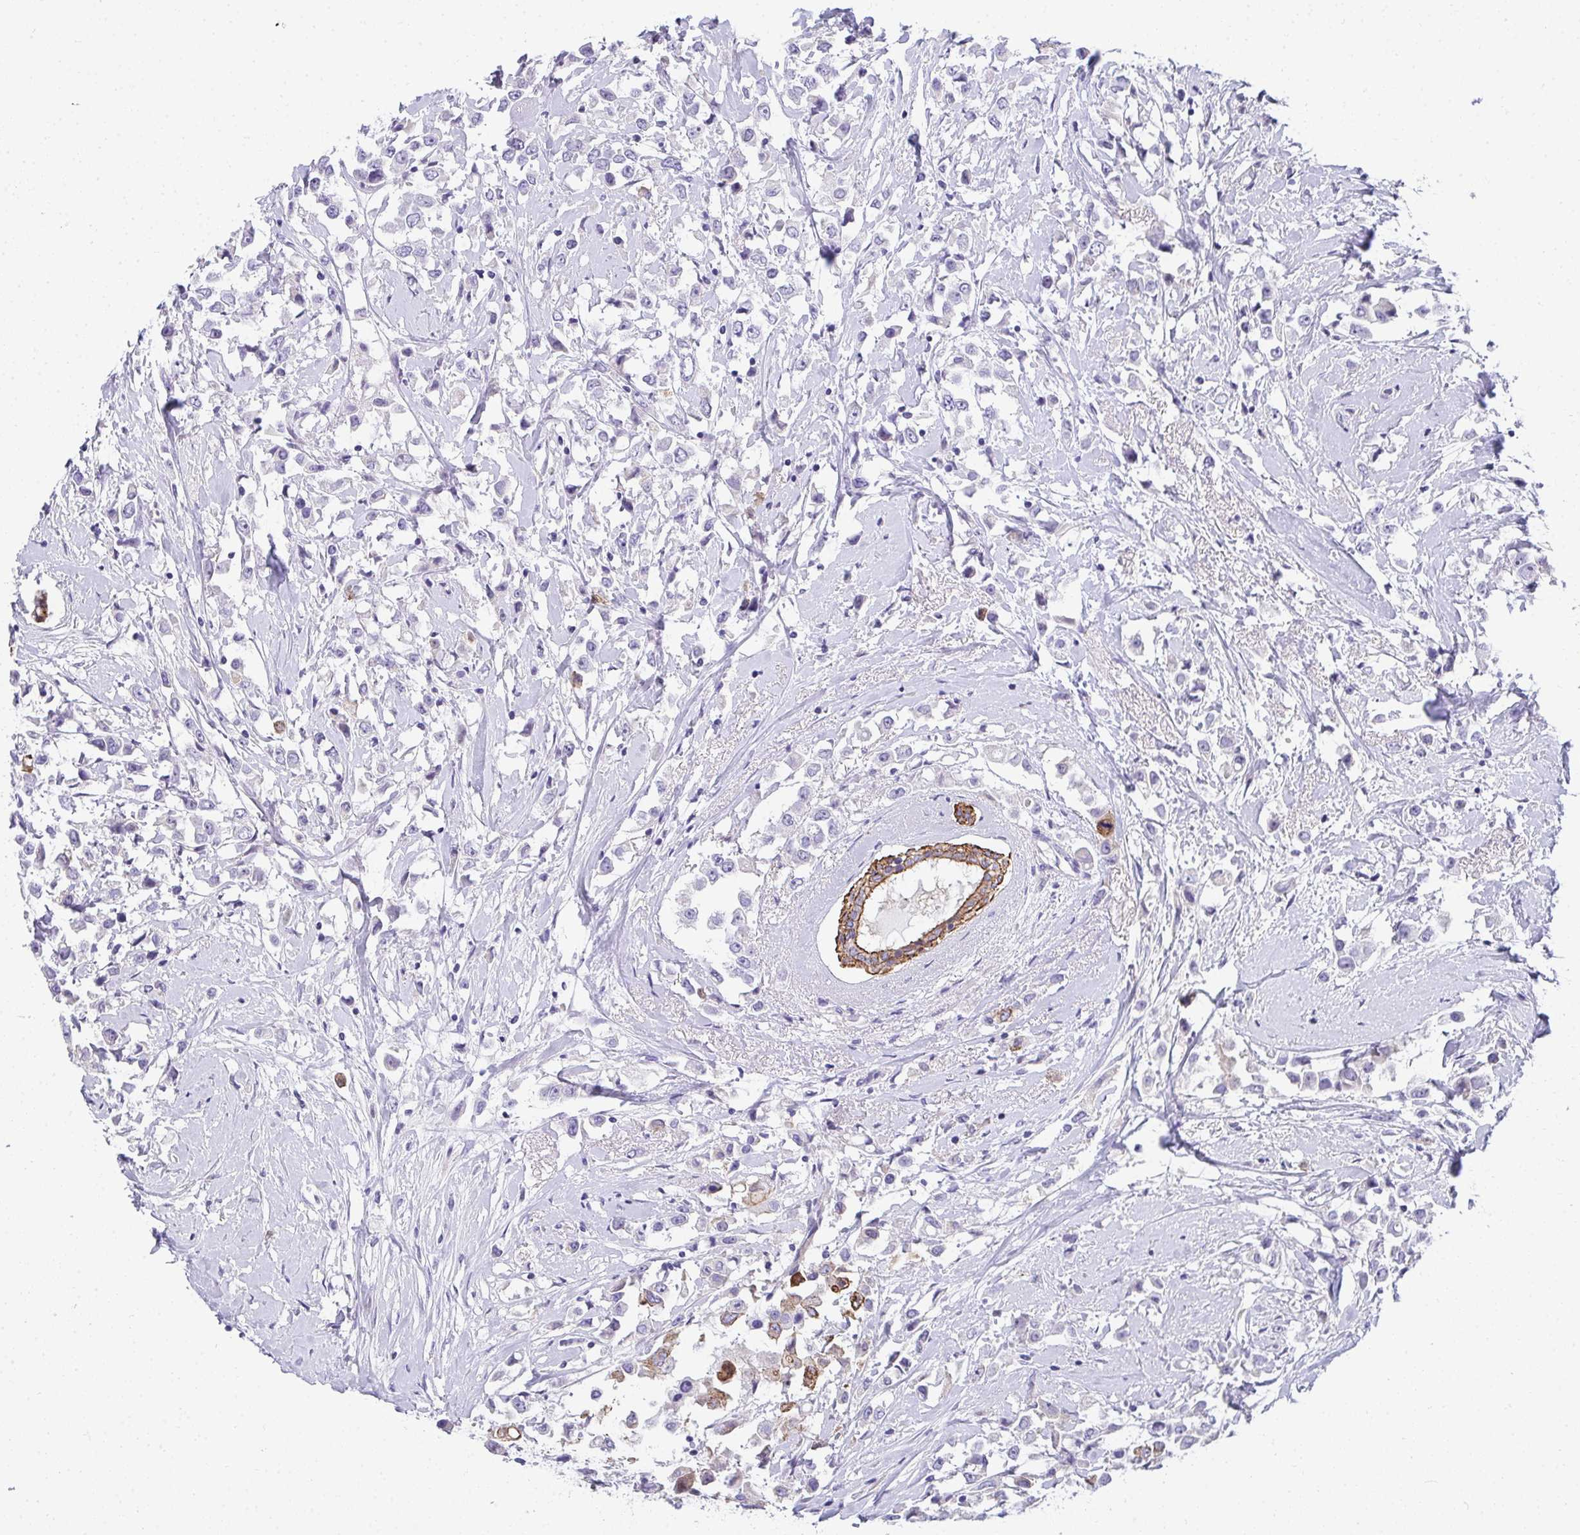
{"staining": {"intensity": "negative", "quantity": "none", "location": "none"}, "tissue": "breast cancer", "cell_type": "Tumor cells", "image_type": "cancer", "snomed": [{"axis": "morphology", "description": "Duct carcinoma"}, {"axis": "topography", "description": "Breast"}], "caption": "A micrograph of breast invasive ductal carcinoma stained for a protein demonstrates no brown staining in tumor cells.", "gene": "AK5", "patient": {"sex": "female", "age": 61}}